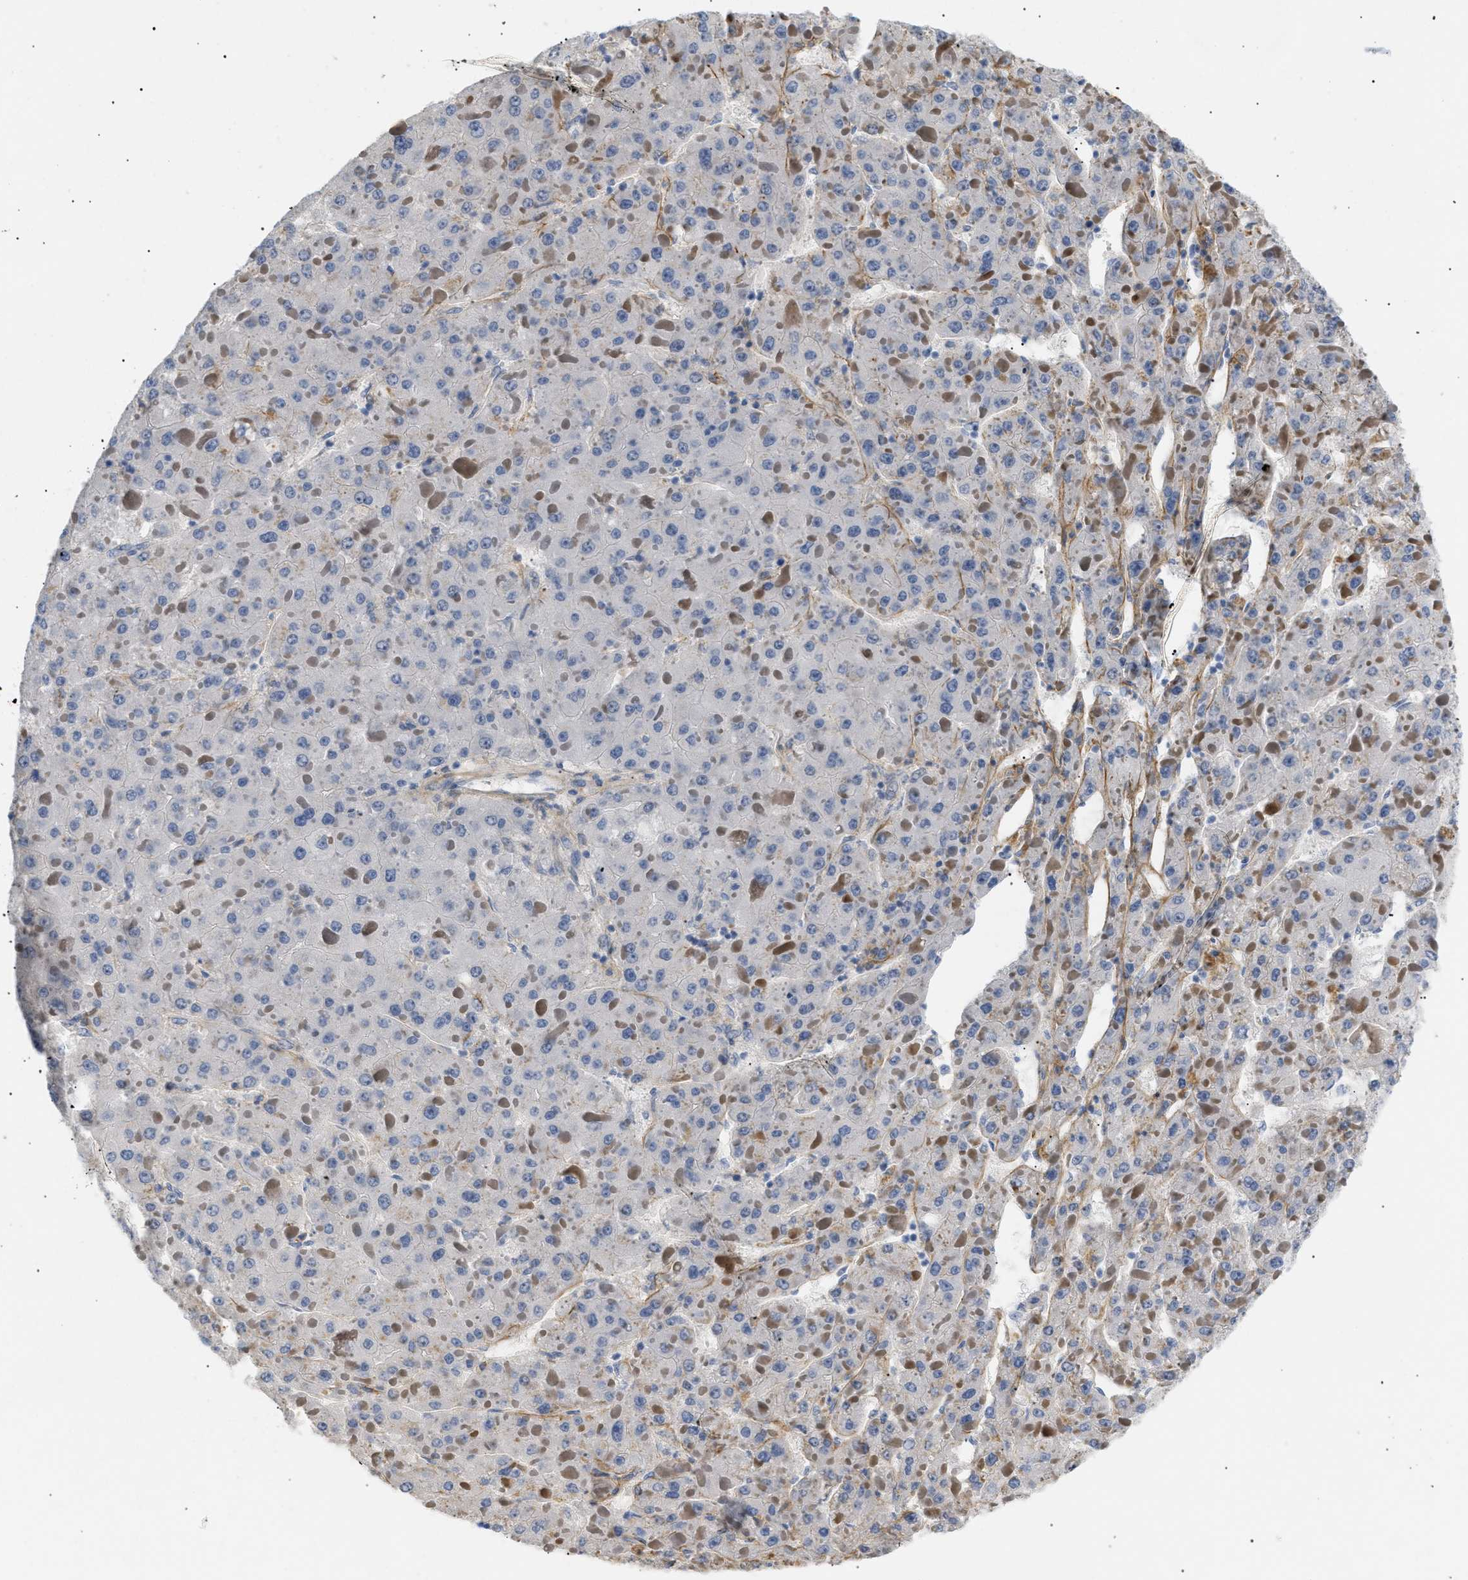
{"staining": {"intensity": "negative", "quantity": "none", "location": "none"}, "tissue": "liver cancer", "cell_type": "Tumor cells", "image_type": "cancer", "snomed": [{"axis": "morphology", "description": "Carcinoma, Hepatocellular, NOS"}, {"axis": "topography", "description": "Liver"}], "caption": "There is no significant staining in tumor cells of liver cancer (hepatocellular carcinoma).", "gene": "FARS2", "patient": {"sex": "female", "age": 73}}